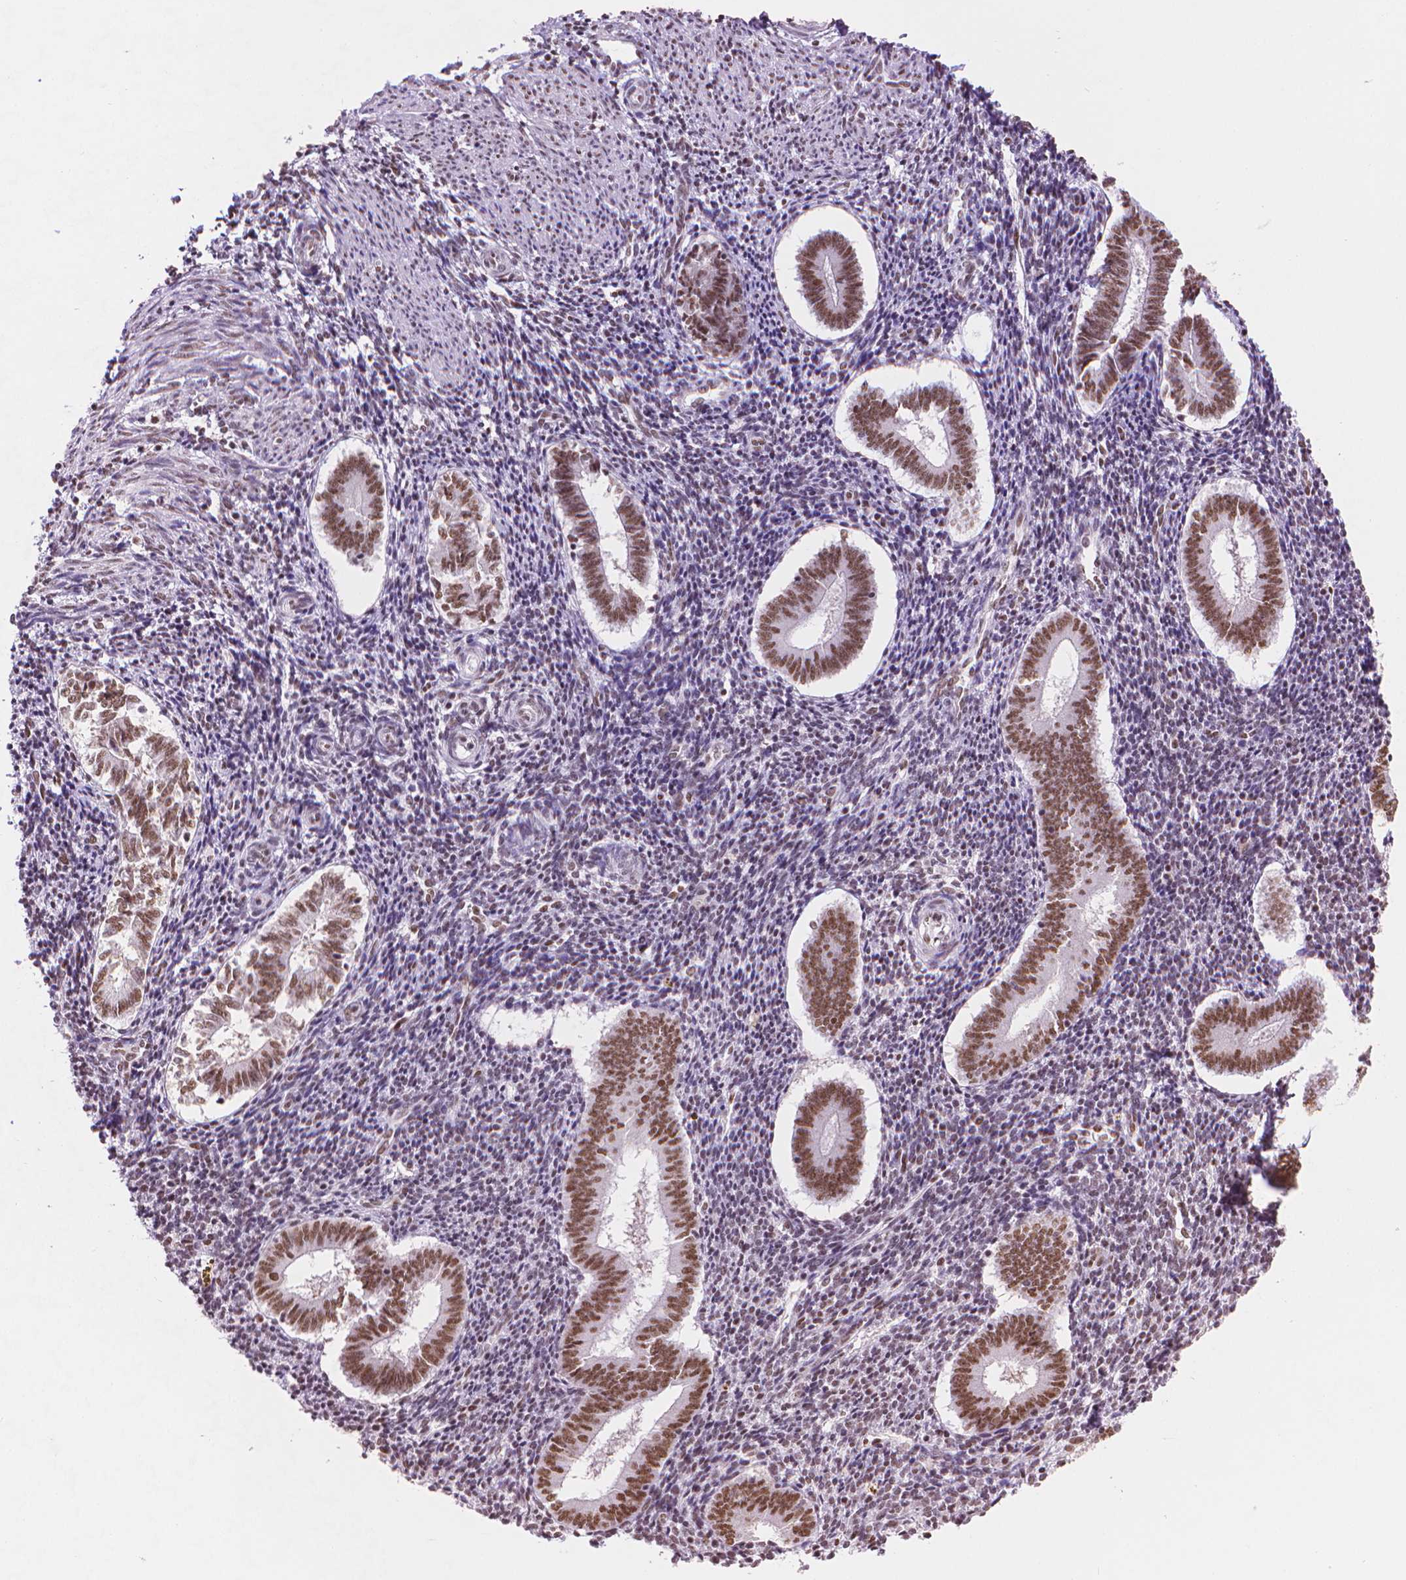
{"staining": {"intensity": "moderate", "quantity": "<25%", "location": "nuclear"}, "tissue": "endometrium", "cell_type": "Cells in endometrial stroma", "image_type": "normal", "snomed": [{"axis": "morphology", "description": "Normal tissue, NOS"}, {"axis": "topography", "description": "Endometrium"}], "caption": "A brown stain labels moderate nuclear expression of a protein in cells in endometrial stroma of benign human endometrium. (DAB (3,3'-diaminobenzidine) IHC, brown staining for protein, blue staining for nuclei).", "gene": "RPA4", "patient": {"sex": "female", "age": 25}}